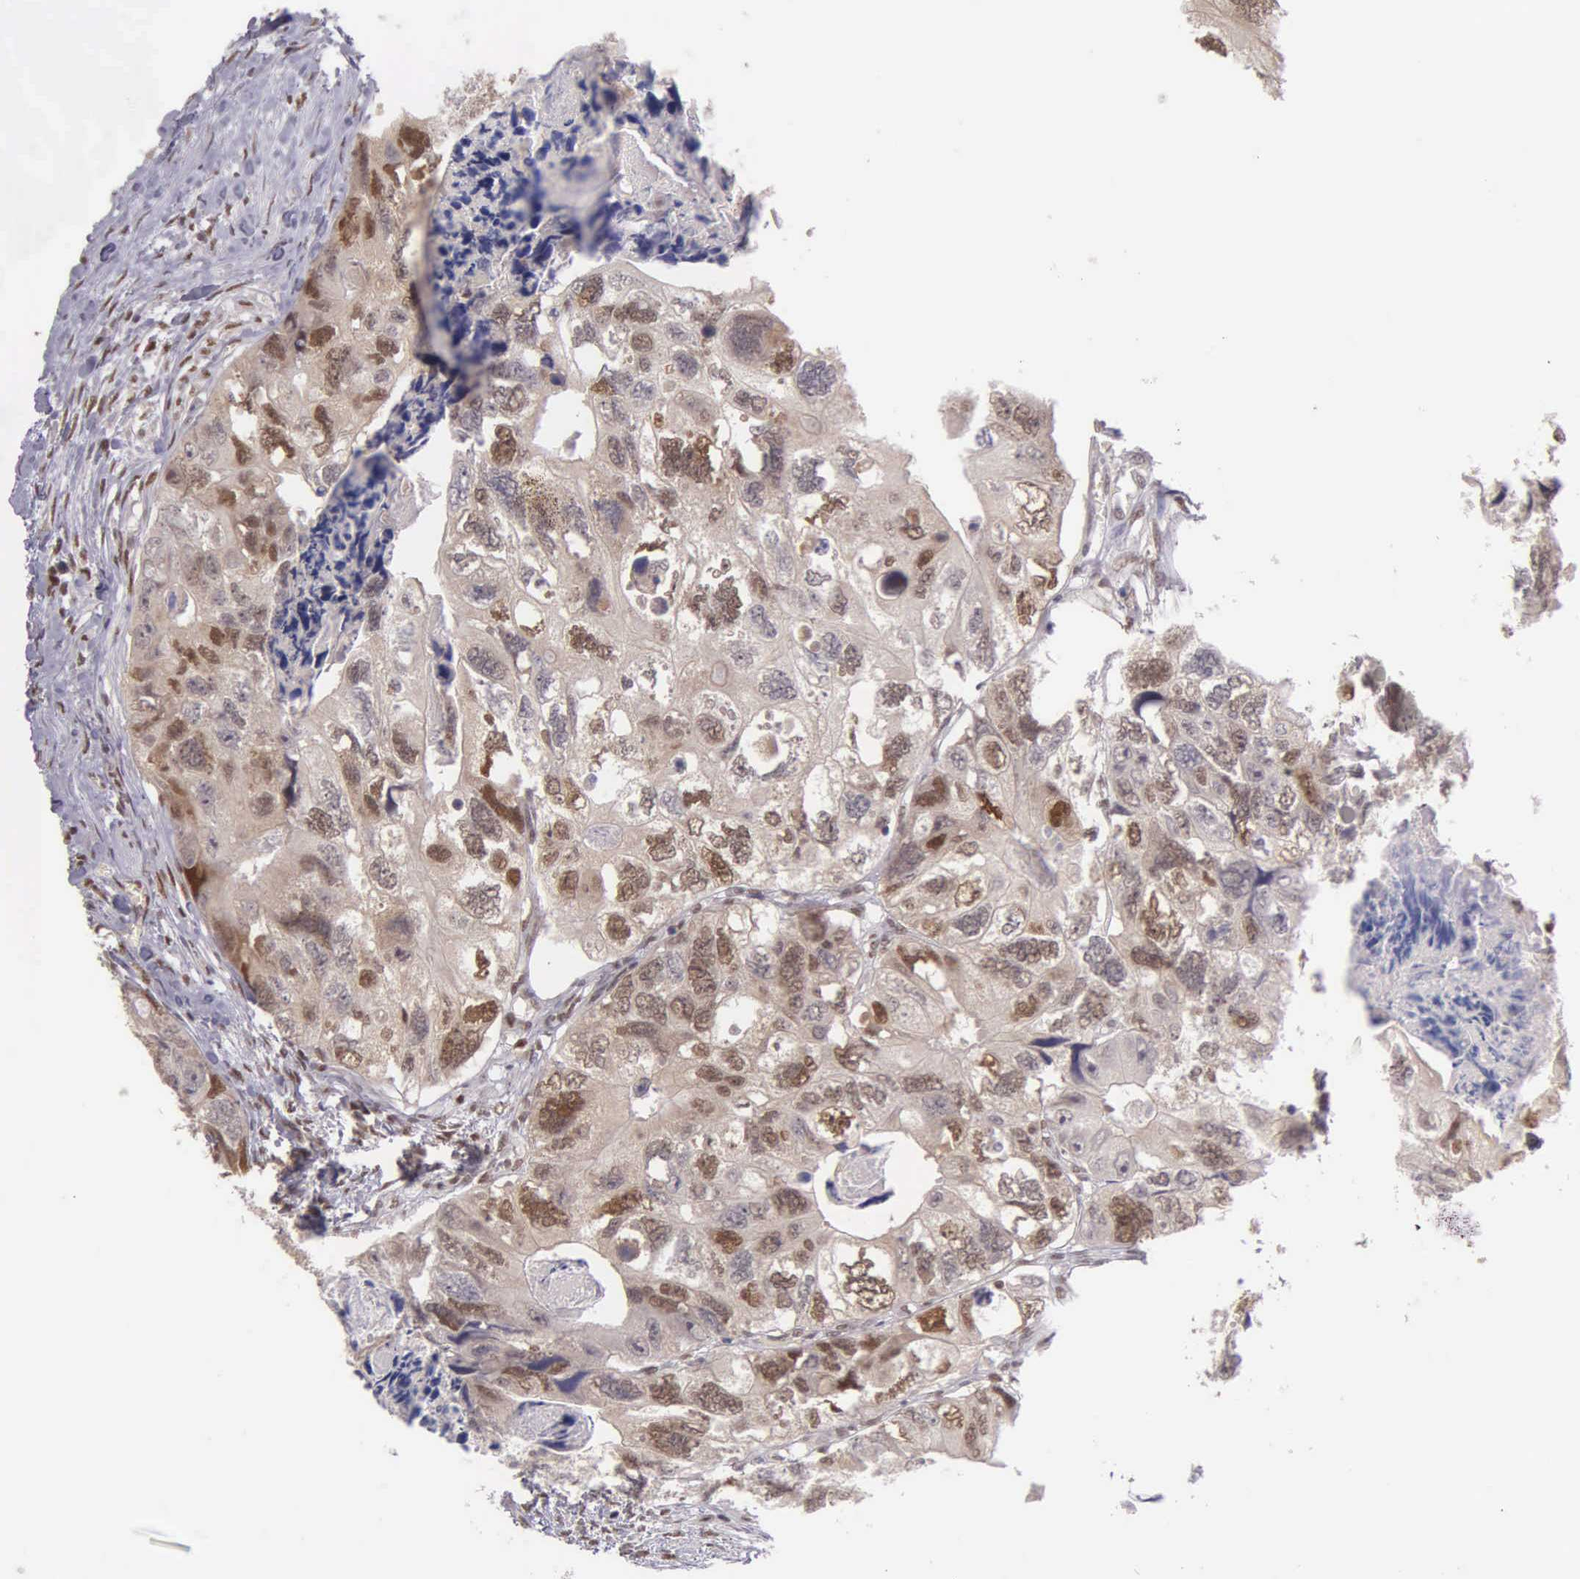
{"staining": {"intensity": "moderate", "quantity": "25%-75%", "location": "cytoplasmic/membranous,nuclear"}, "tissue": "colorectal cancer", "cell_type": "Tumor cells", "image_type": "cancer", "snomed": [{"axis": "morphology", "description": "Adenocarcinoma, NOS"}, {"axis": "topography", "description": "Rectum"}], "caption": "Colorectal cancer (adenocarcinoma) tissue displays moderate cytoplasmic/membranous and nuclear staining in approximately 25%-75% of tumor cells Nuclei are stained in blue.", "gene": "UBR7", "patient": {"sex": "female", "age": 82}}